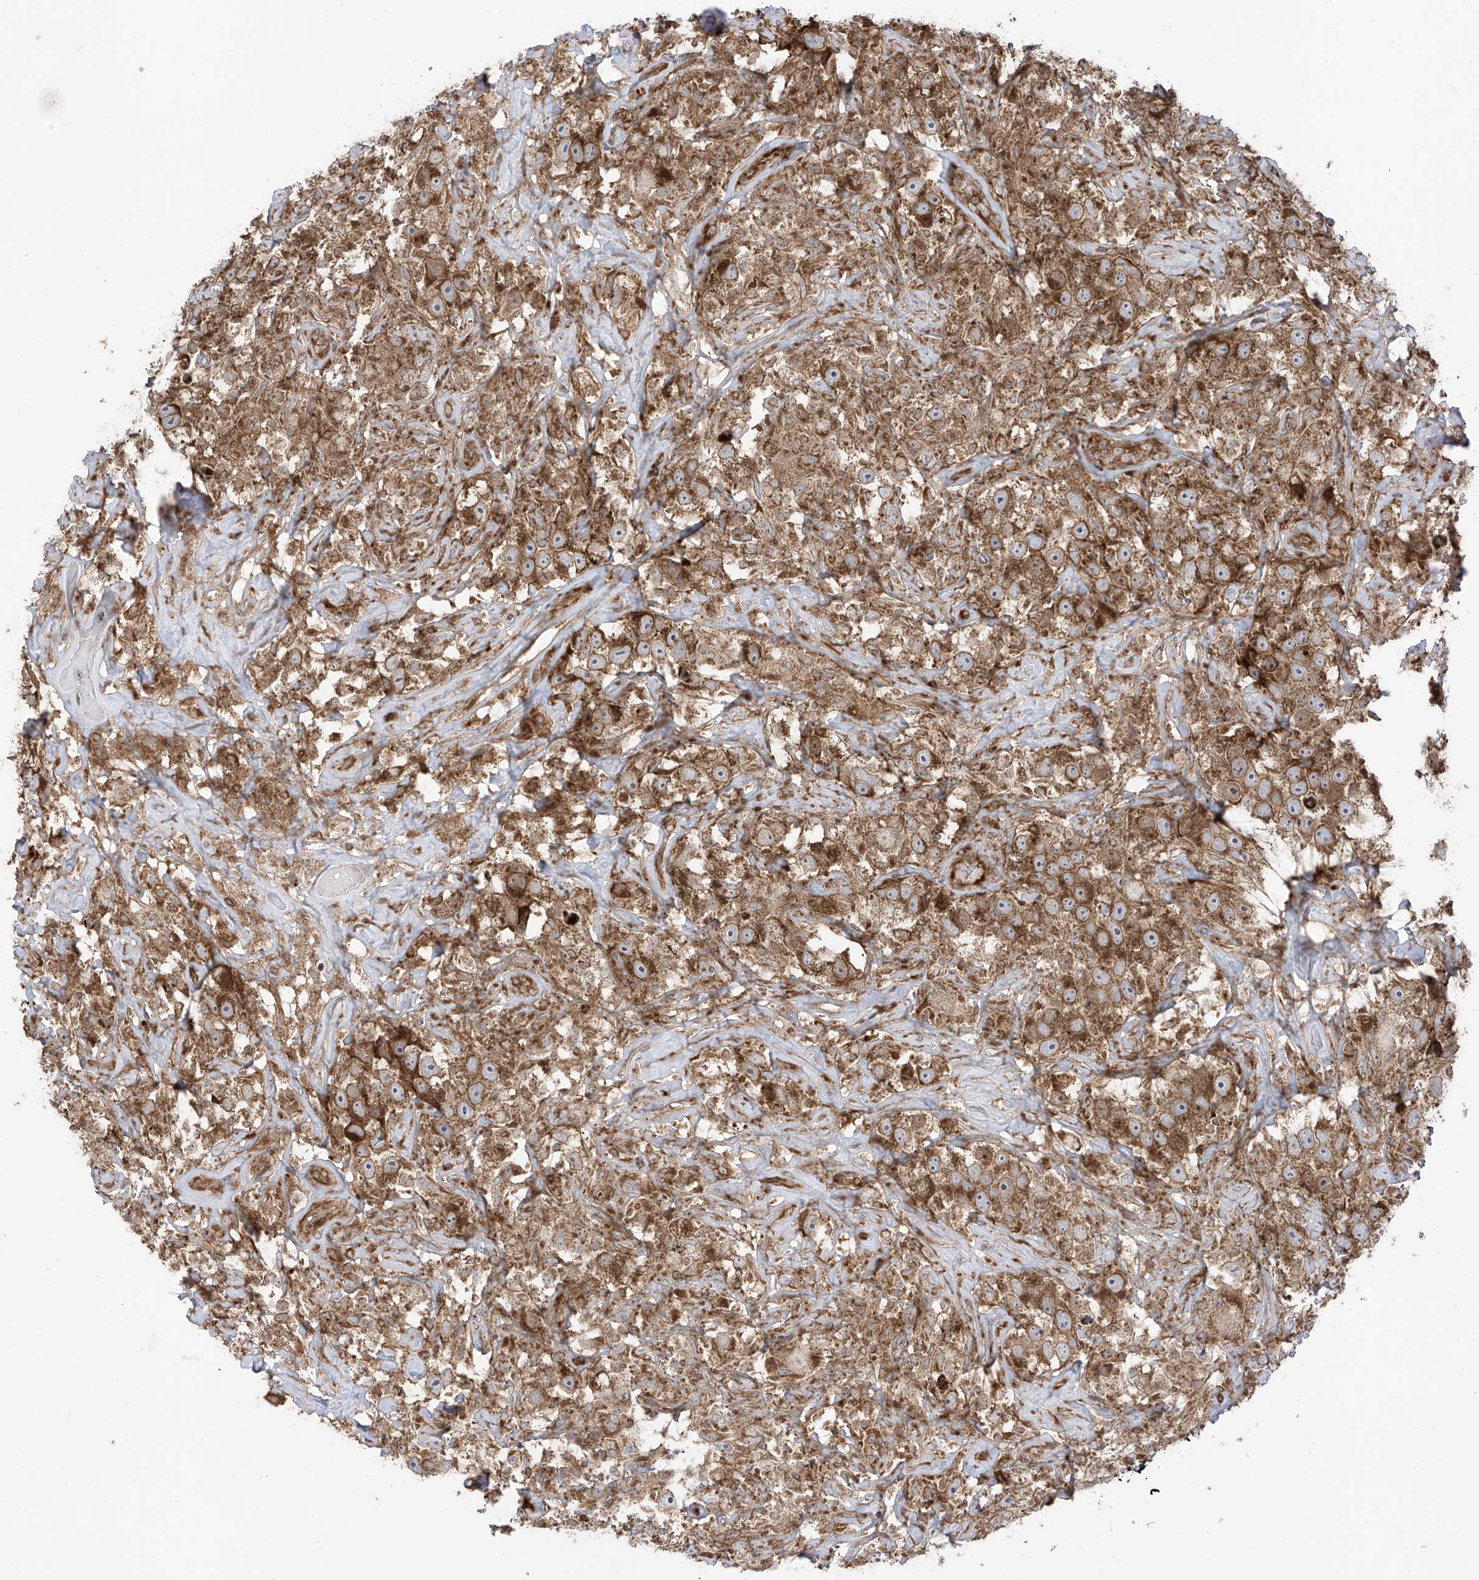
{"staining": {"intensity": "moderate", "quantity": ">75%", "location": "cytoplasmic/membranous"}, "tissue": "testis cancer", "cell_type": "Tumor cells", "image_type": "cancer", "snomed": [{"axis": "morphology", "description": "Seminoma, NOS"}, {"axis": "topography", "description": "Testis"}], "caption": "High-magnification brightfield microscopy of testis cancer stained with DAB (brown) and counterstained with hematoxylin (blue). tumor cells exhibit moderate cytoplasmic/membranous expression is seen in about>75% of cells. (Stains: DAB in brown, nuclei in blue, Microscopy: brightfield microscopy at high magnification).", "gene": "REPS1", "patient": {"sex": "male", "age": 49}}